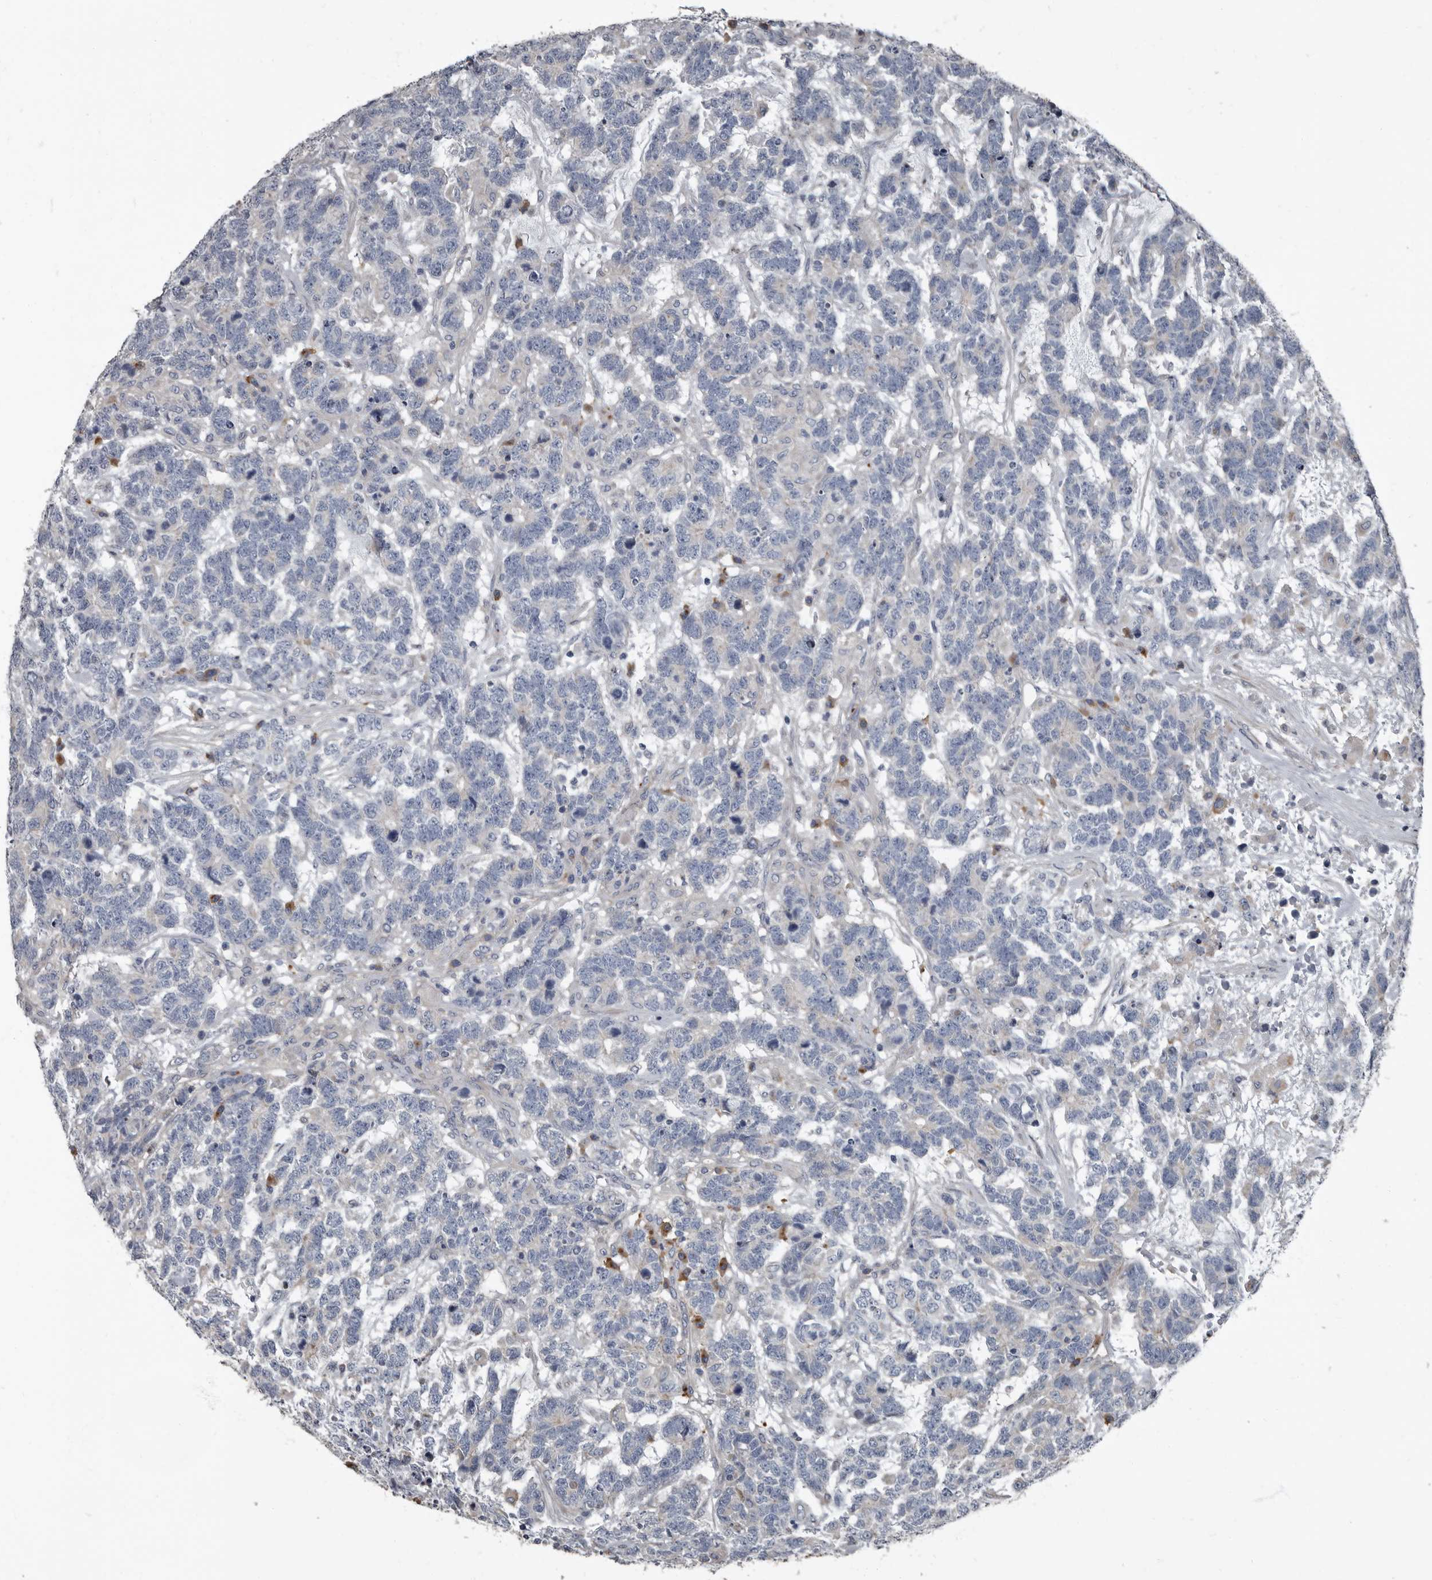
{"staining": {"intensity": "negative", "quantity": "none", "location": "none"}, "tissue": "testis cancer", "cell_type": "Tumor cells", "image_type": "cancer", "snomed": [{"axis": "morphology", "description": "Carcinoma, Embryonal, NOS"}, {"axis": "topography", "description": "Testis"}], "caption": "The photomicrograph reveals no significant expression in tumor cells of embryonal carcinoma (testis). (DAB (3,3'-diaminobenzidine) immunohistochemistry (IHC), high magnification).", "gene": "TPD52L1", "patient": {"sex": "male", "age": 26}}